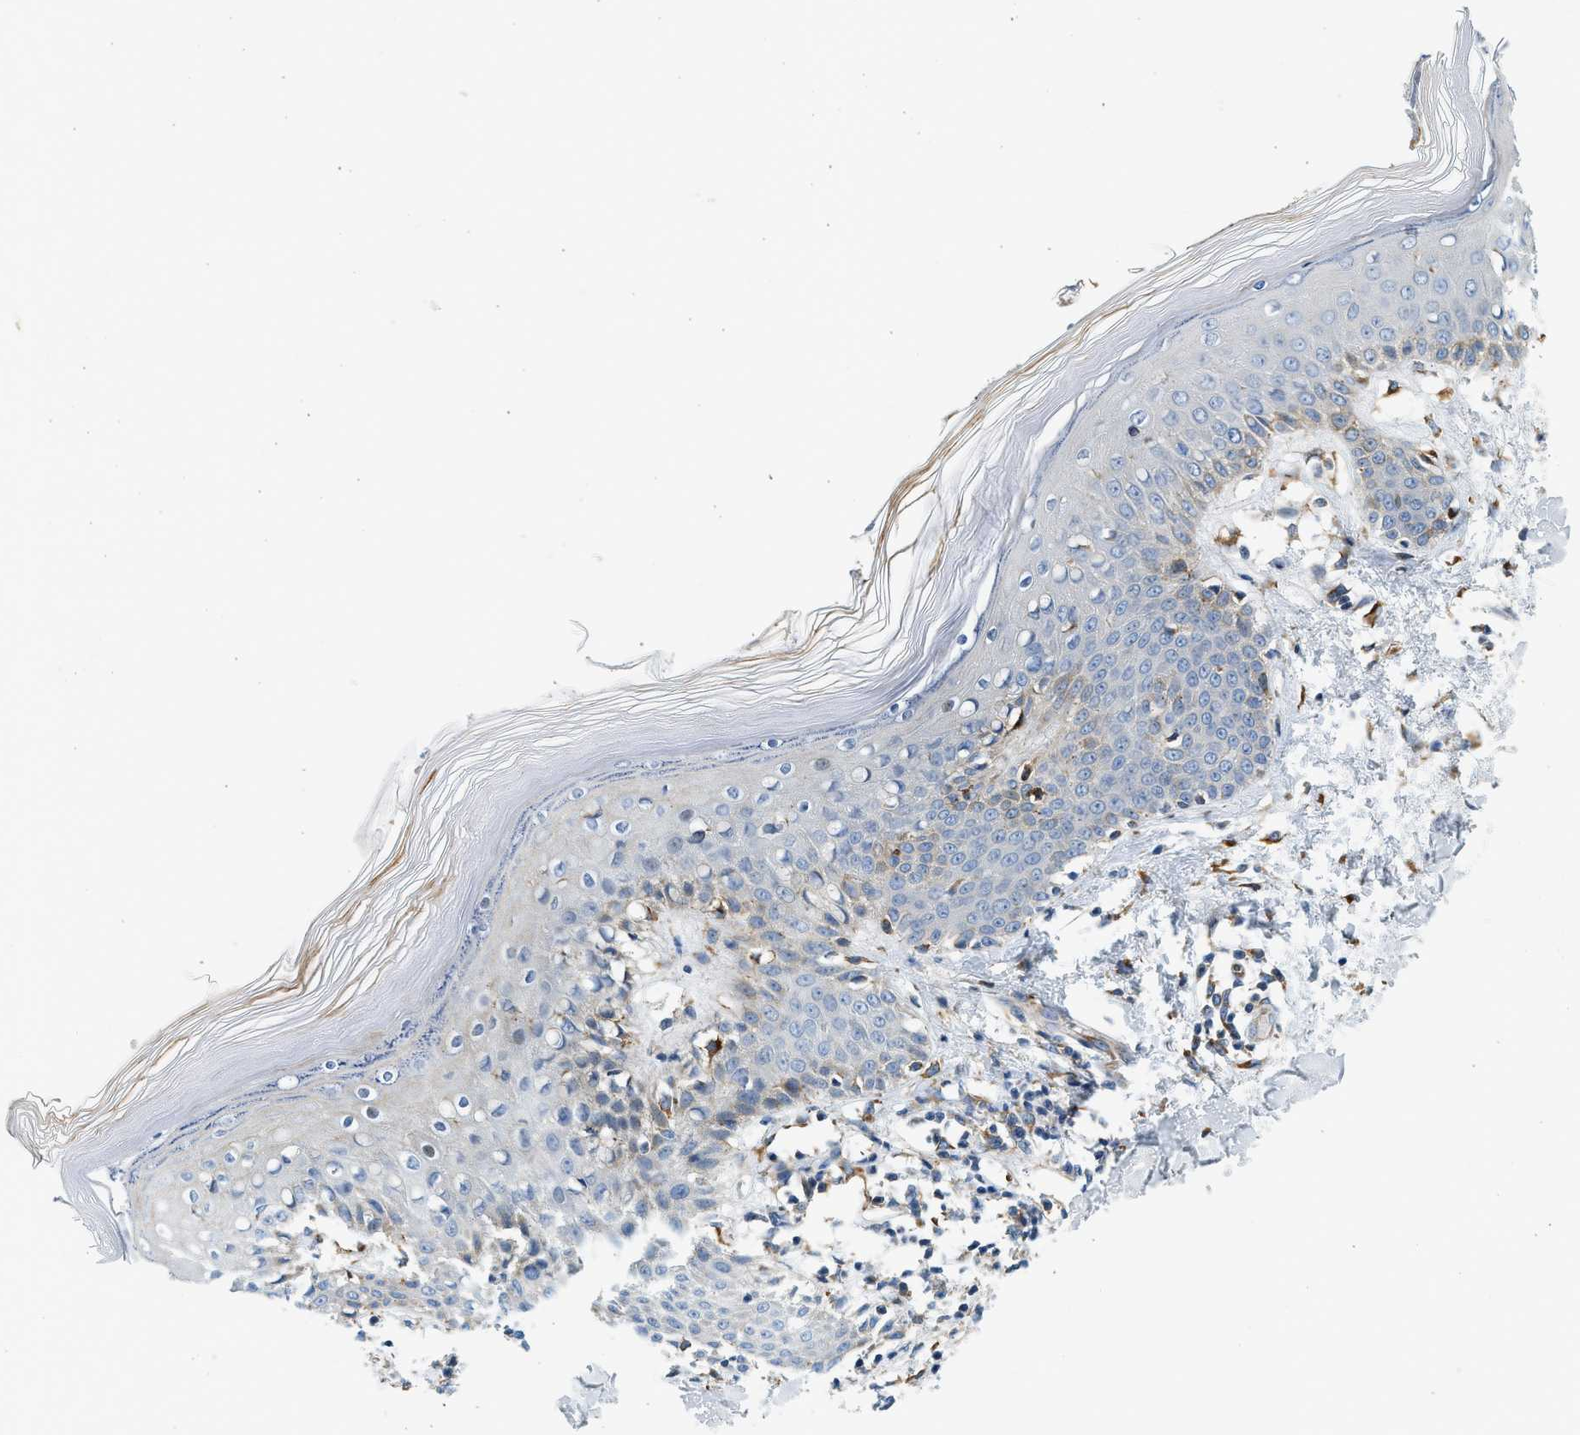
{"staining": {"intensity": "negative", "quantity": "none", "location": "none"}, "tissue": "skin", "cell_type": "Fibroblasts", "image_type": "normal", "snomed": [{"axis": "morphology", "description": "Normal tissue, NOS"}, {"axis": "topography", "description": "Skin"}], "caption": "Human skin stained for a protein using immunohistochemistry (IHC) reveals no staining in fibroblasts.", "gene": "CNTN6", "patient": {"sex": "male", "age": 53}}